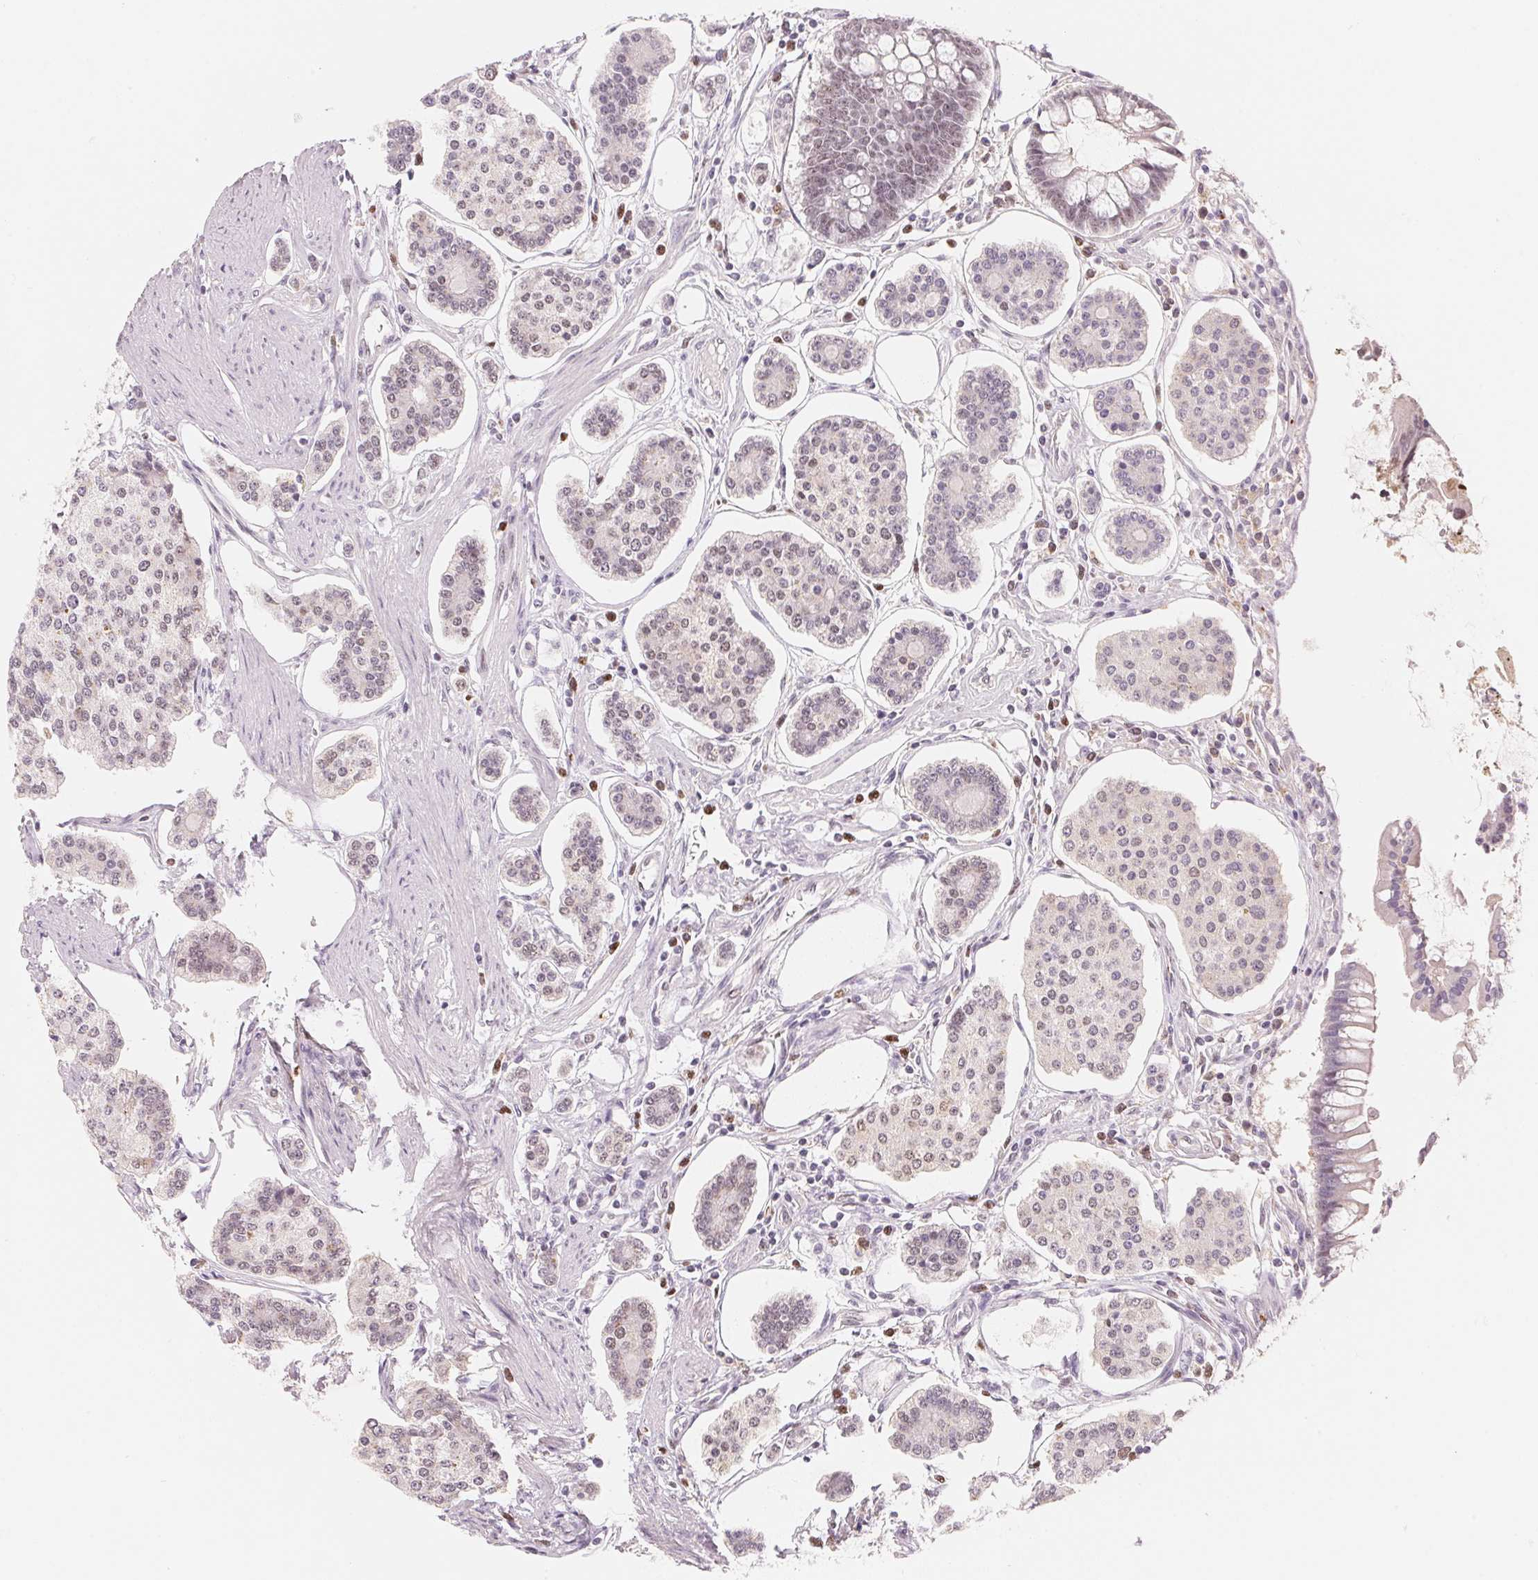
{"staining": {"intensity": "weak", "quantity": "25%-75%", "location": "nuclear"}, "tissue": "carcinoid", "cell_type": "Tumor cells", "image_type": "cancer", "snomed": [{"axis": "morphology", "description": "Carcinoid, malignant, NOS"}, {"axis": "topography", "description": "Small intestine"}], "caption": "A histopathology image of malignant carcinoid stained for a protein displays weak nuclear brown staining in tumor cells.", "gene": "ARHGAP22", "patient": {"sex": "female", "age": 65}}